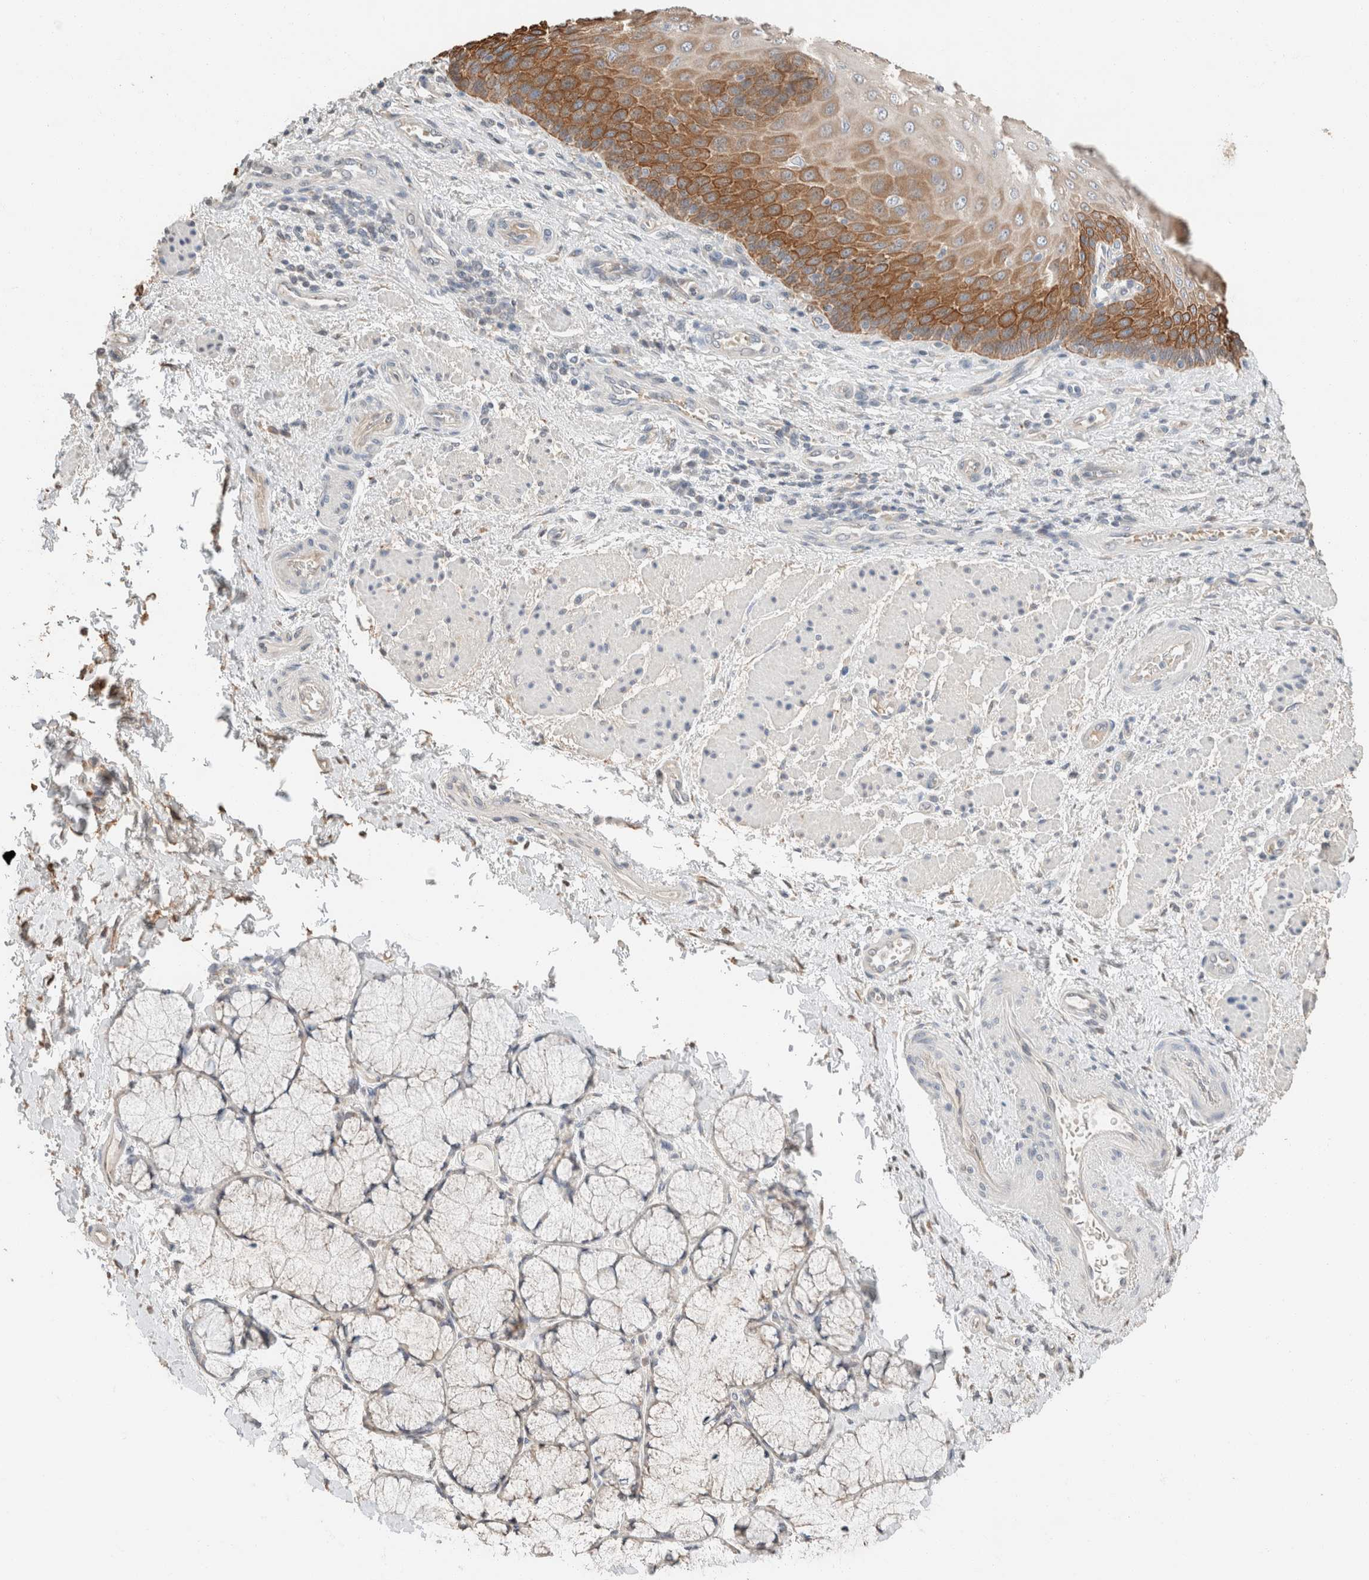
{"staining": {"intensity": "moderate", "quantity": ">75%", "location": "cytoplasmic/membranous"}, "tissue": "esophagus", "cell_type": "Squamous epithelial cells", "image_type": "normal", "snomed": [{"axis": "morphology", "description": "Normal tissue, NOS"}, {"axis": "topography", "description": "Esophagus"}], "caption": "Protein analysis of benign esophagus demonstrates moderate cytoplasmic/membranous staining in approximately >75% of squamous epithelial cells. The protein of interest is shown in brown color, while the nuclei are stained blue.", "gene": "TUBD1", "patient": {"sex": "male", "age": 54}}